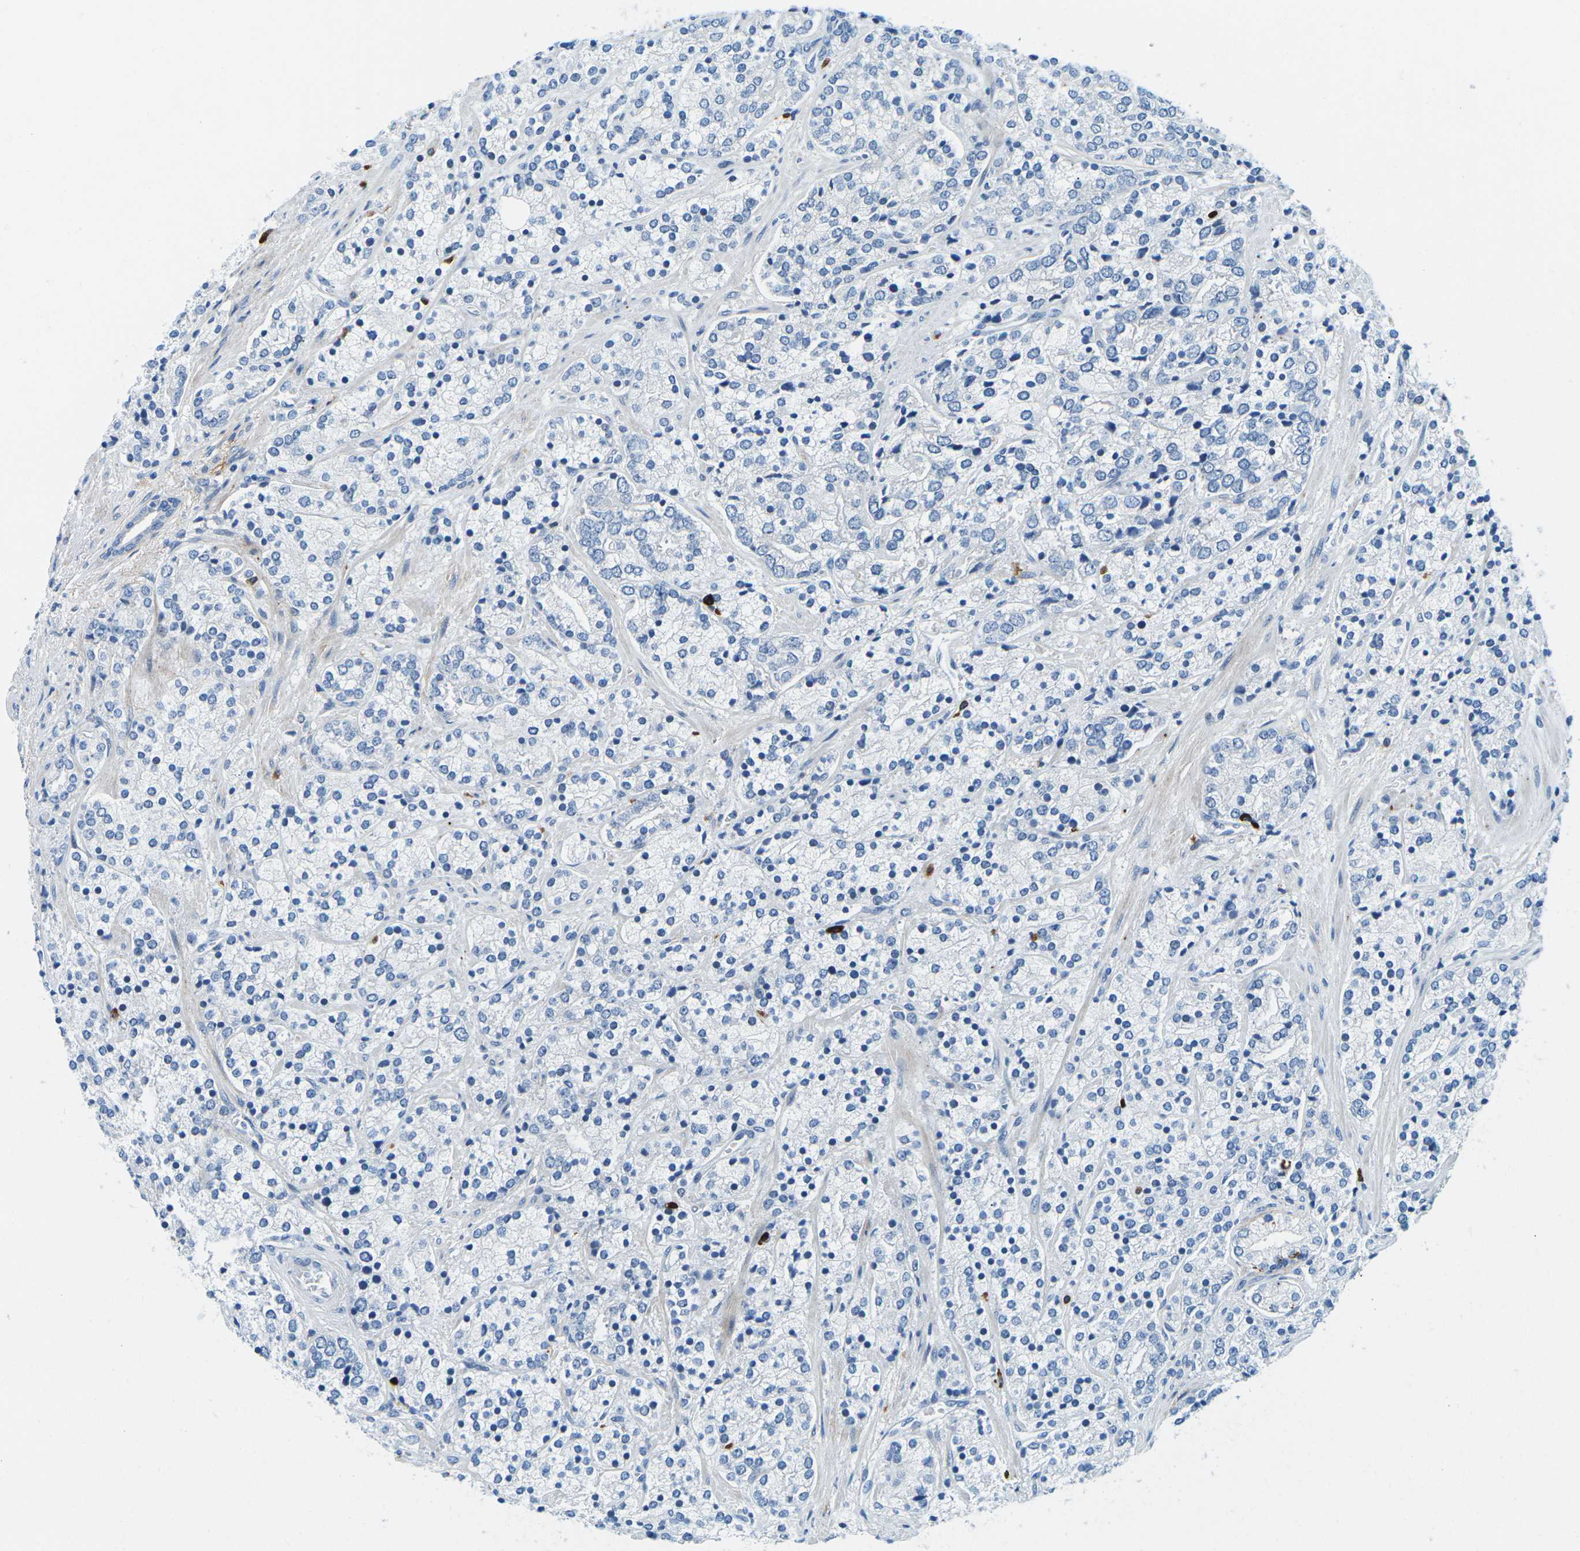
{"staining": {"intensity": "negative", "quantity": "none", "location": "none"}, "tissue": "prostate cancer", "cell_type": "Tumor cells", "image_type": "cancer", "snomed": [{"axis": "morphology", "description": "Adenocarcinoma, High grade"}, {"axis": "topography", "description": "Prostate"}], "caption": "IHC photomicrograph of high-grade adenocarcinoma (prostate) stained for a protein (brown), which demonstrates no expression in tumor cells.", "gene": "CFB", "patient": {"sex": "male", "age": 71}}